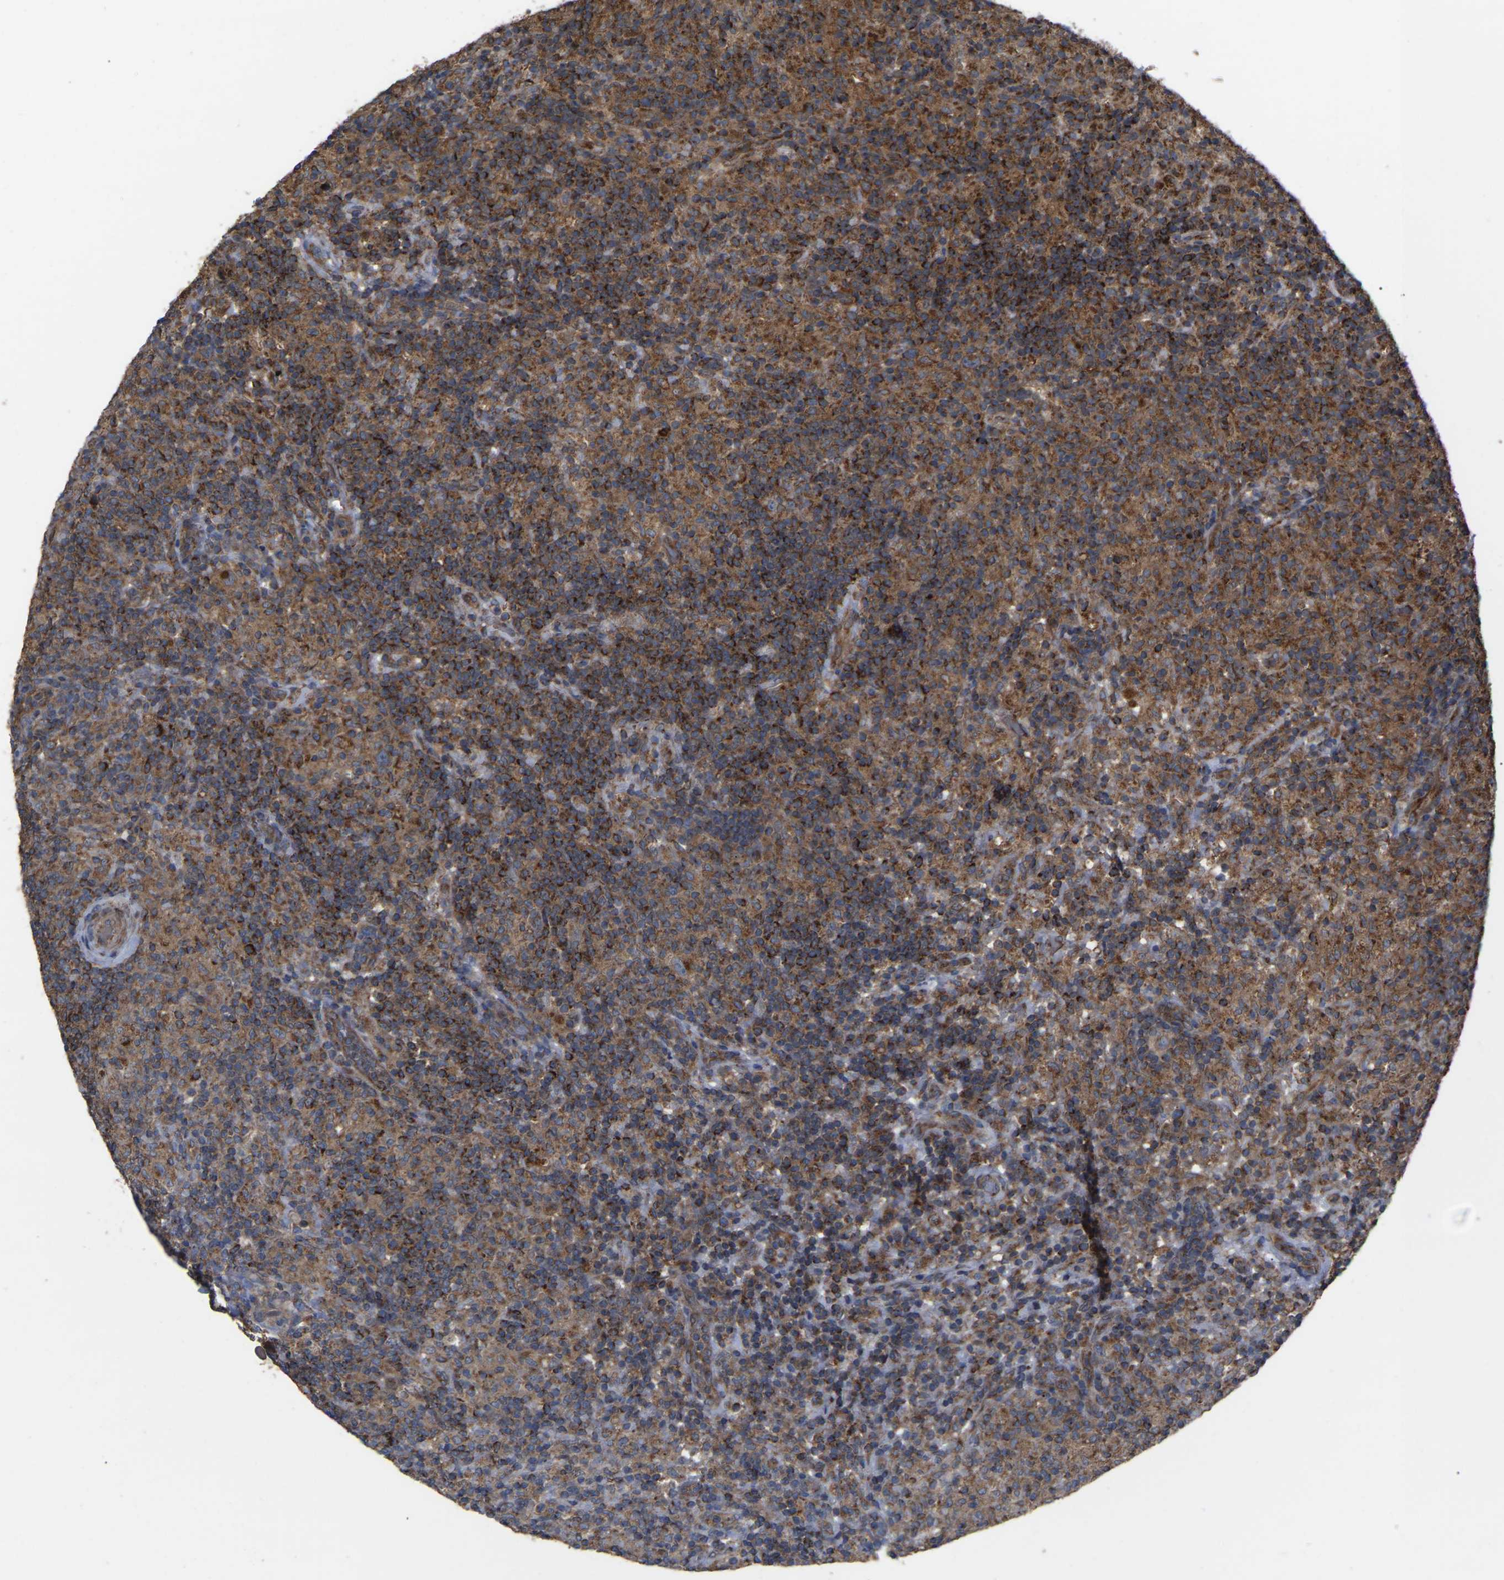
{"staining": {"intensity": "moderate", "quantity": ">75%", "location": "cytoplasmic/membranous"}, "tissue": "lymphoma", "cell_type": "Tumor cells", "image_type": "cancer", "snomed": [{"axis": "morphology", "description": "Hodgkin's disease, NOS"}, {"axis": "topography", "description": "Lymph node"}], "caption": "The photomicrograph displays a brown stain indicating the presence of a protein in the cytoplasmic/membranous of tumor cells in Hodgkin's disease.", "gene": "GCC1", "patient": {"sex": "male", "age": 70}}